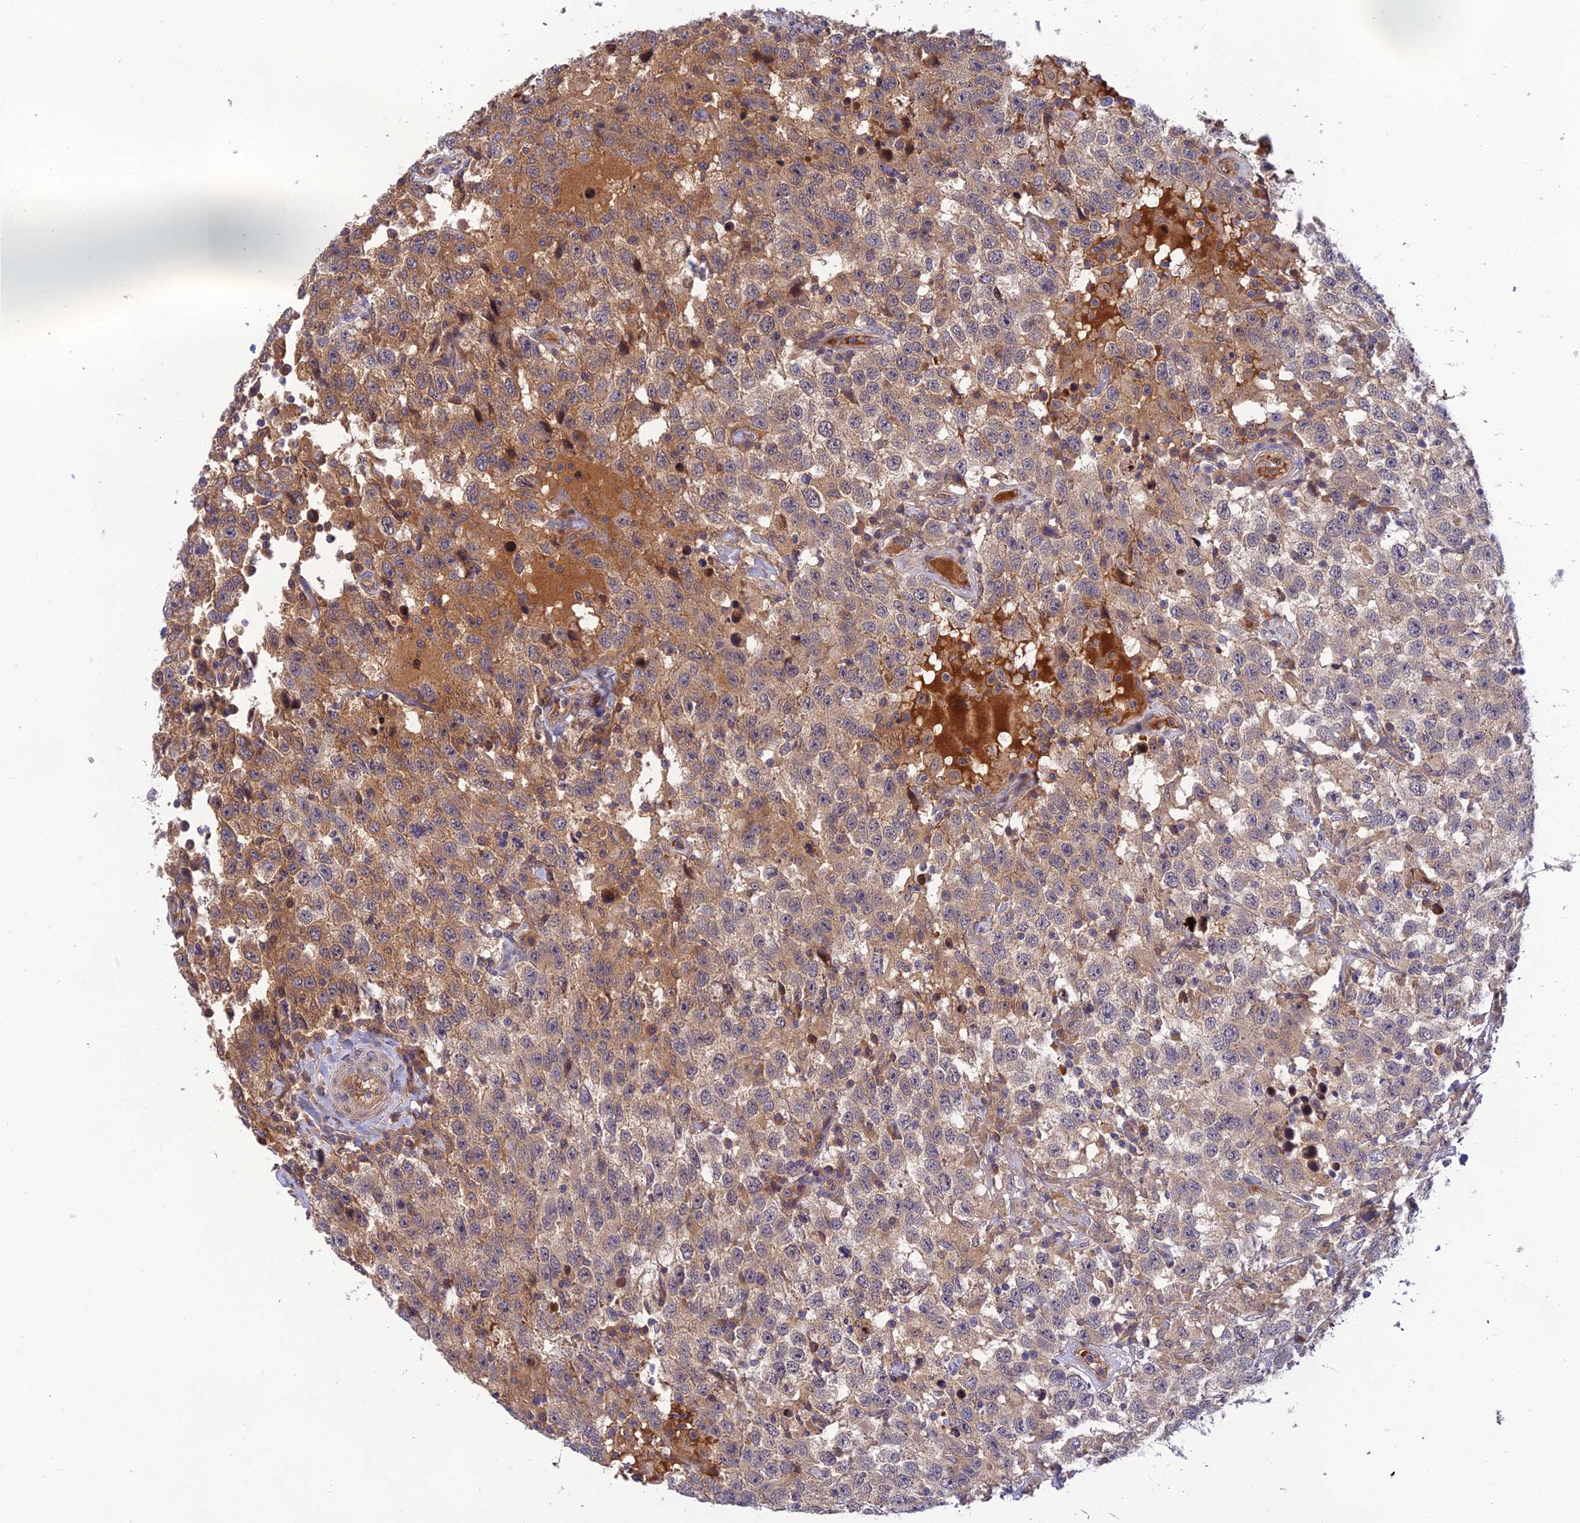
{"staining": {"intensity": "moderate", "quantity": "<25%", "location": "cytoplasmic/membranous"}, "tissue": "testis cancer", "cell_type": "Tumor cells", "image_type": "cancer", "snomed": [{"axis": "morphology", "description": "Seminoma, NOS"}, {"axis": "topography", "description": "Testis"}], "caption": "Human testis cancer (seminoma) stained for a protein (brown) reveals moderate cytoplasmic/membranous positive staining in approximately <25% of tumor cells.", "gene": "FAM151B", "patient": {"sex": "male", "age": 41}}